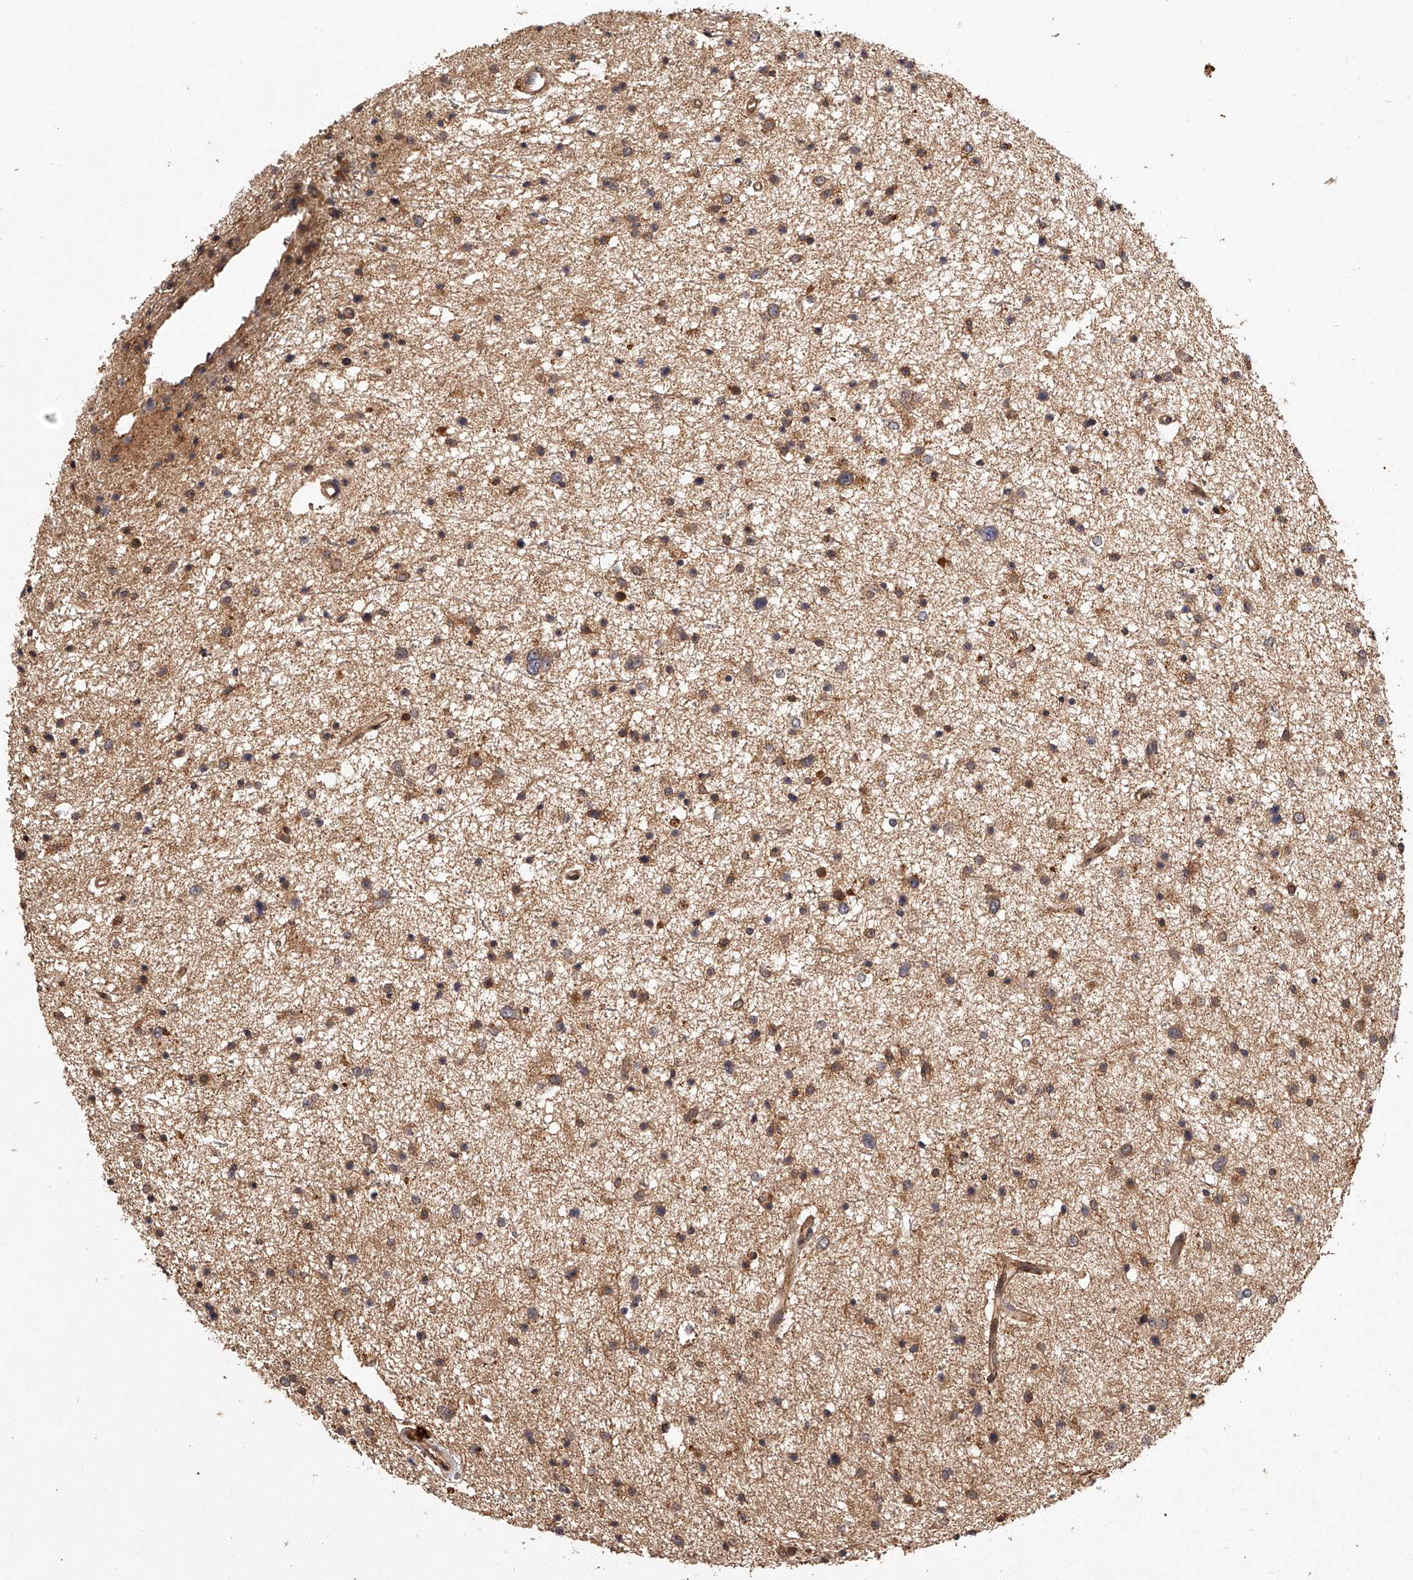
{"staining": {"intensity": "moderate", "quantity": ">75%", "location": "cytoplasmic/membranous"}, "tissue": "glioma", "cell_type": "Tumor cells", "image_type": "cancer", "snomed": [{"axis": "morphology", "description": "Glioma, malignant, Low grade"}, {"axis": "topography", "description": "Brain"}], "caption": "Glioma stained with immunohistochemistry (IHC) shows moderate cytoplasmic/membranous expression in about >75% of tumor cells.", "gene": "CRYZL1", "patient": {"sex": "female", "age": 37}}